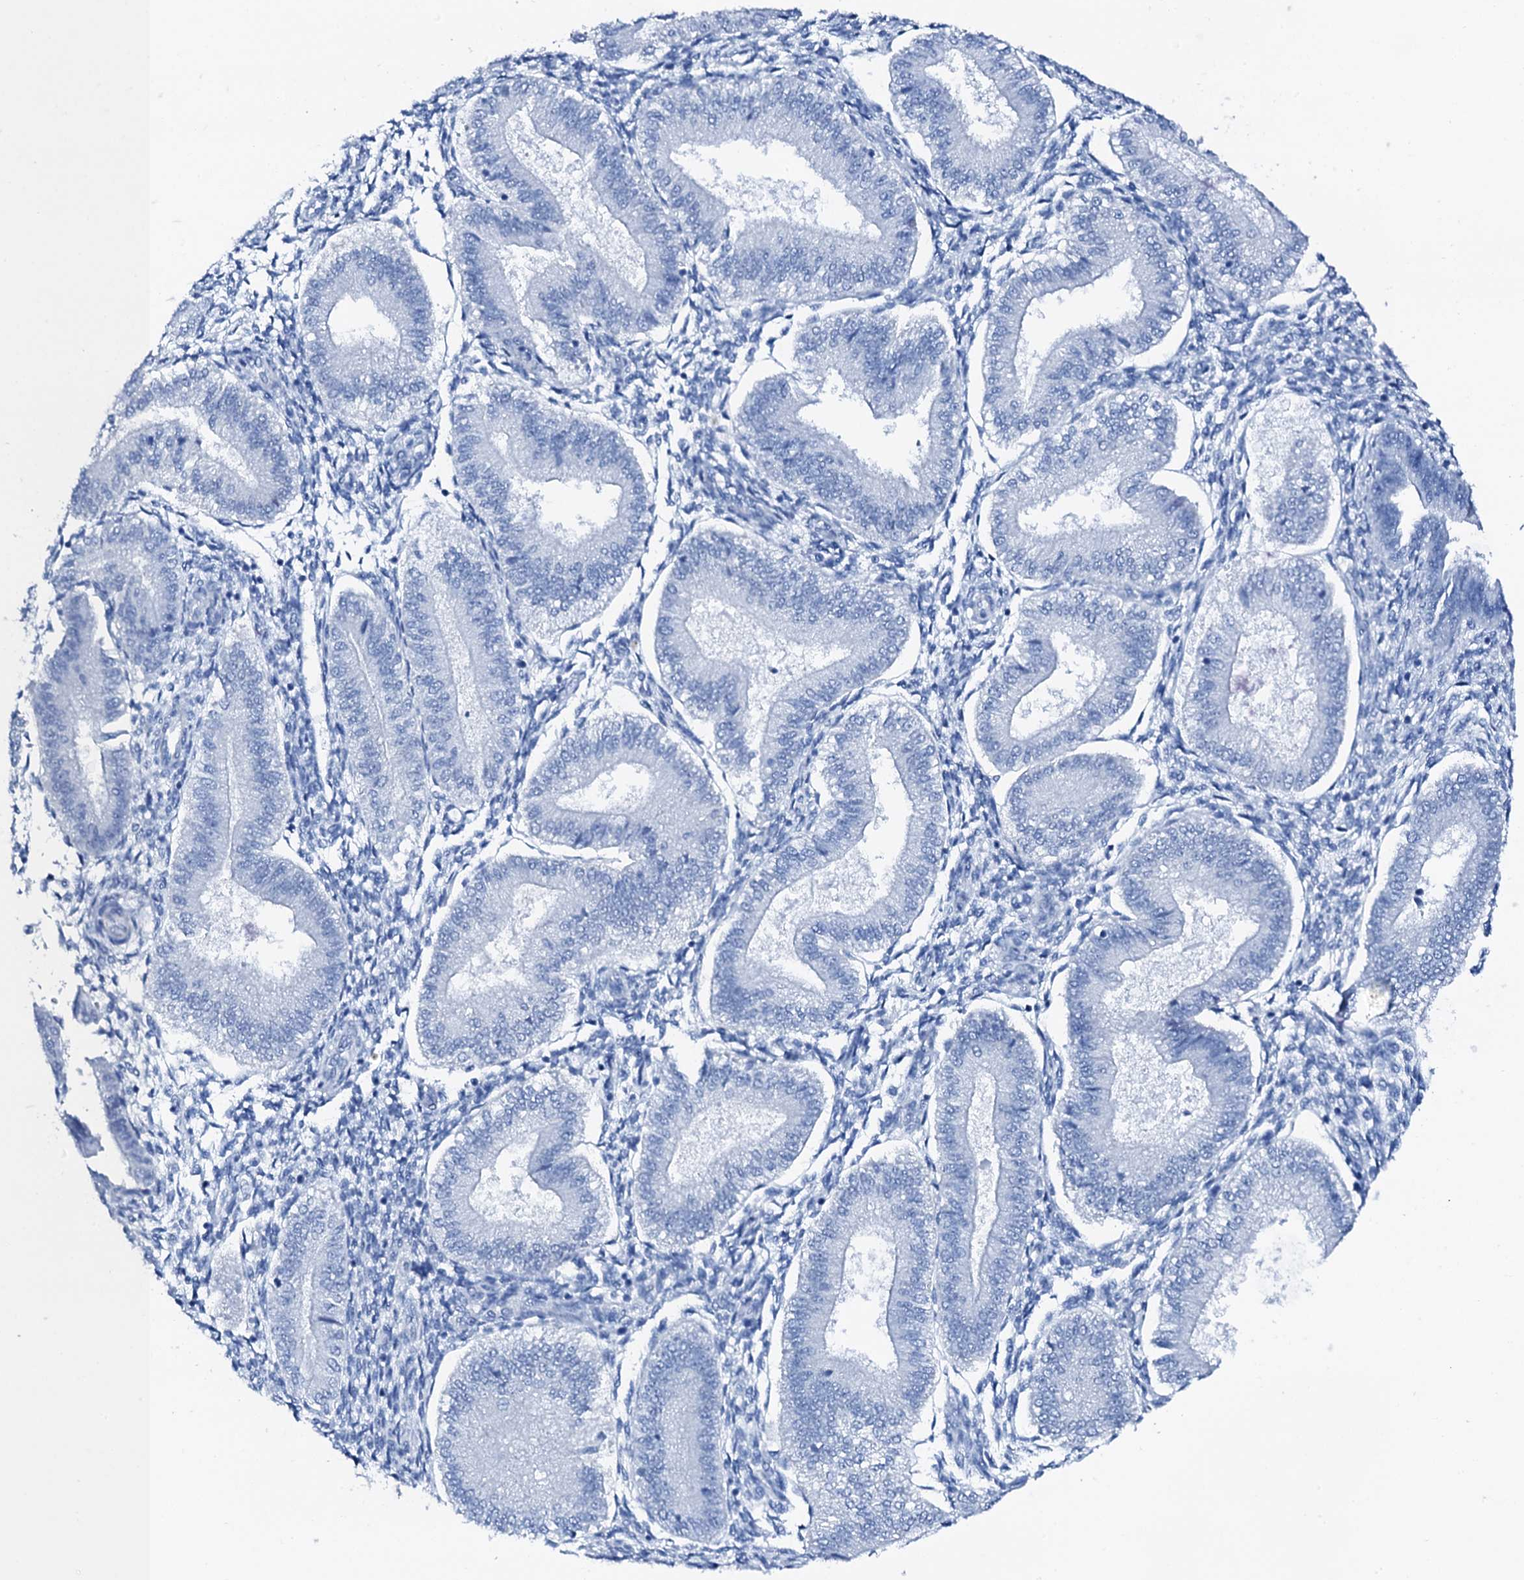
{"staining": {"intensity": "negative", "quantity": "none", "location": "none"}, "tissue": "endometrium", "cell_type": "Cells in endometrial stroma", "image_type": "normal", "snomed": [{"axis": "morphology", "description": "Normal tissue, NOS"}, {"axis": "topography", "description": "Endometrium"}], "caption": "The IHC histopathology image has no significant staining in cells in endometrial stroma of endometrium.", "gene": "PTH", "patient": {"sex": "female", "age": 39}}